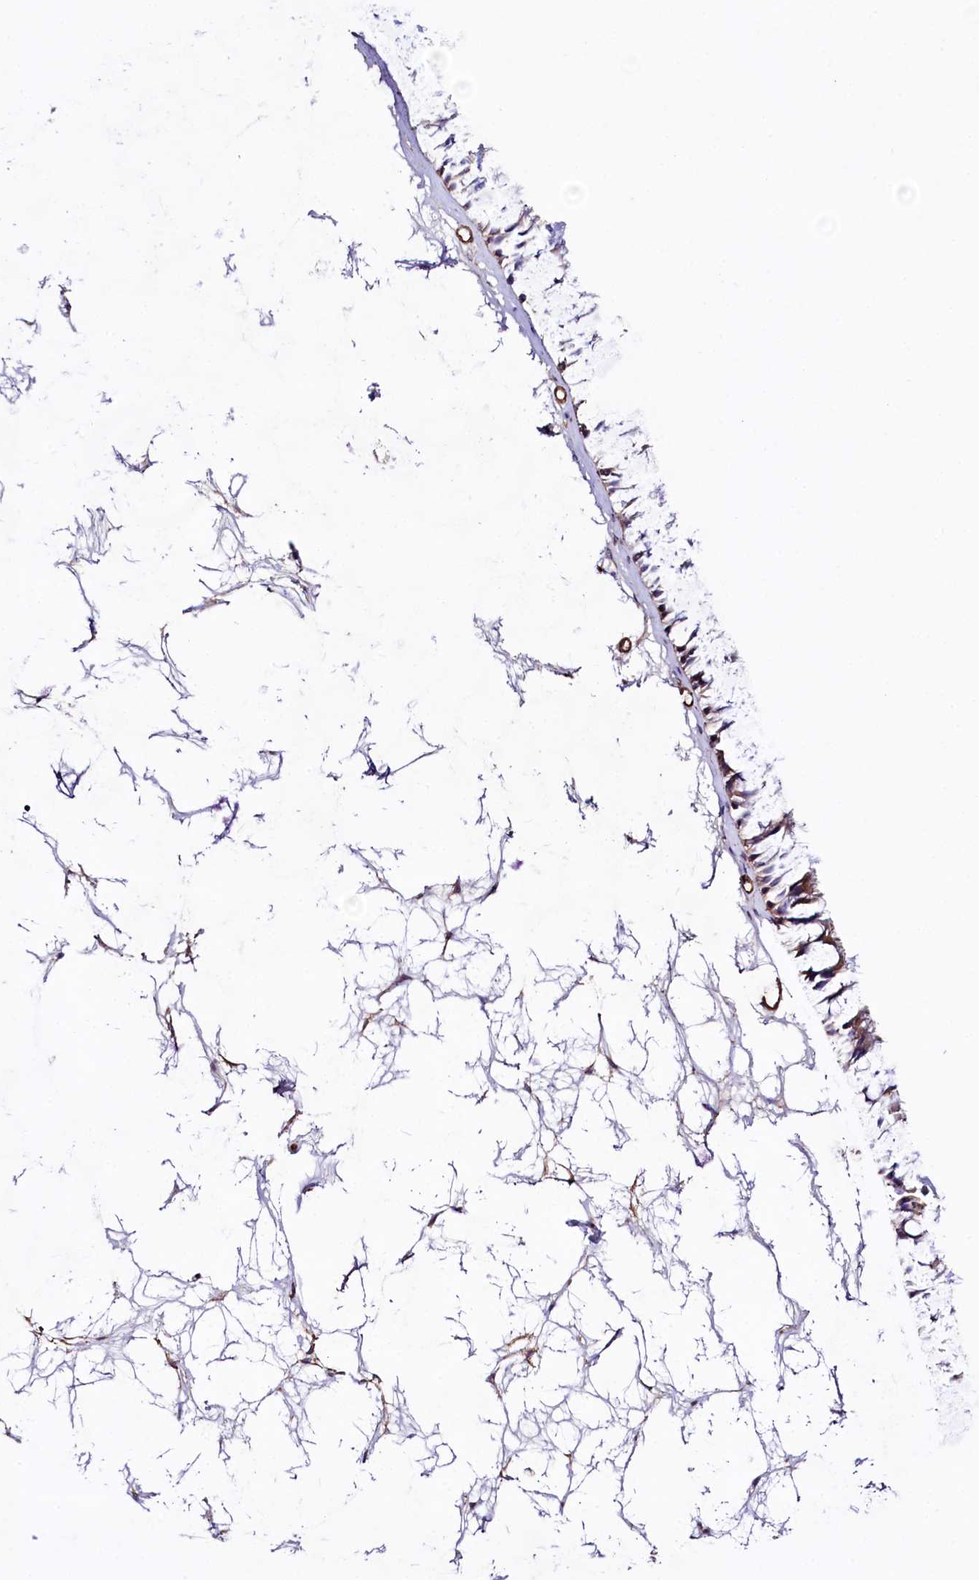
{"staining": {"intensity": "weak", "quantity": "25%-75%", "location": "cytoplasmic/membranous"}, "tissue": "nasopharynx", "cell_type": "Respiratory epithelial cells", "image_type": "normal", "snomed": [{"axis": "morphology", "description": "Normal tissue, NOS"}, {"axis": "topography", "description": "Nasopharynx"}], "caption": "Immunohistochemistry (DAB (3,3'-diaminobenzidine)) staining of unremarkable nasopharynx shows weak cytoplasmic/membranous protein positivity in about 25%-75% of respiratory epithelial cells. Immunohistochemistry stains the protein of interest in brown and the nuclei are stained blue.", "gene": "SPATS2", "patient": {"sex": "male", "age": 64}}